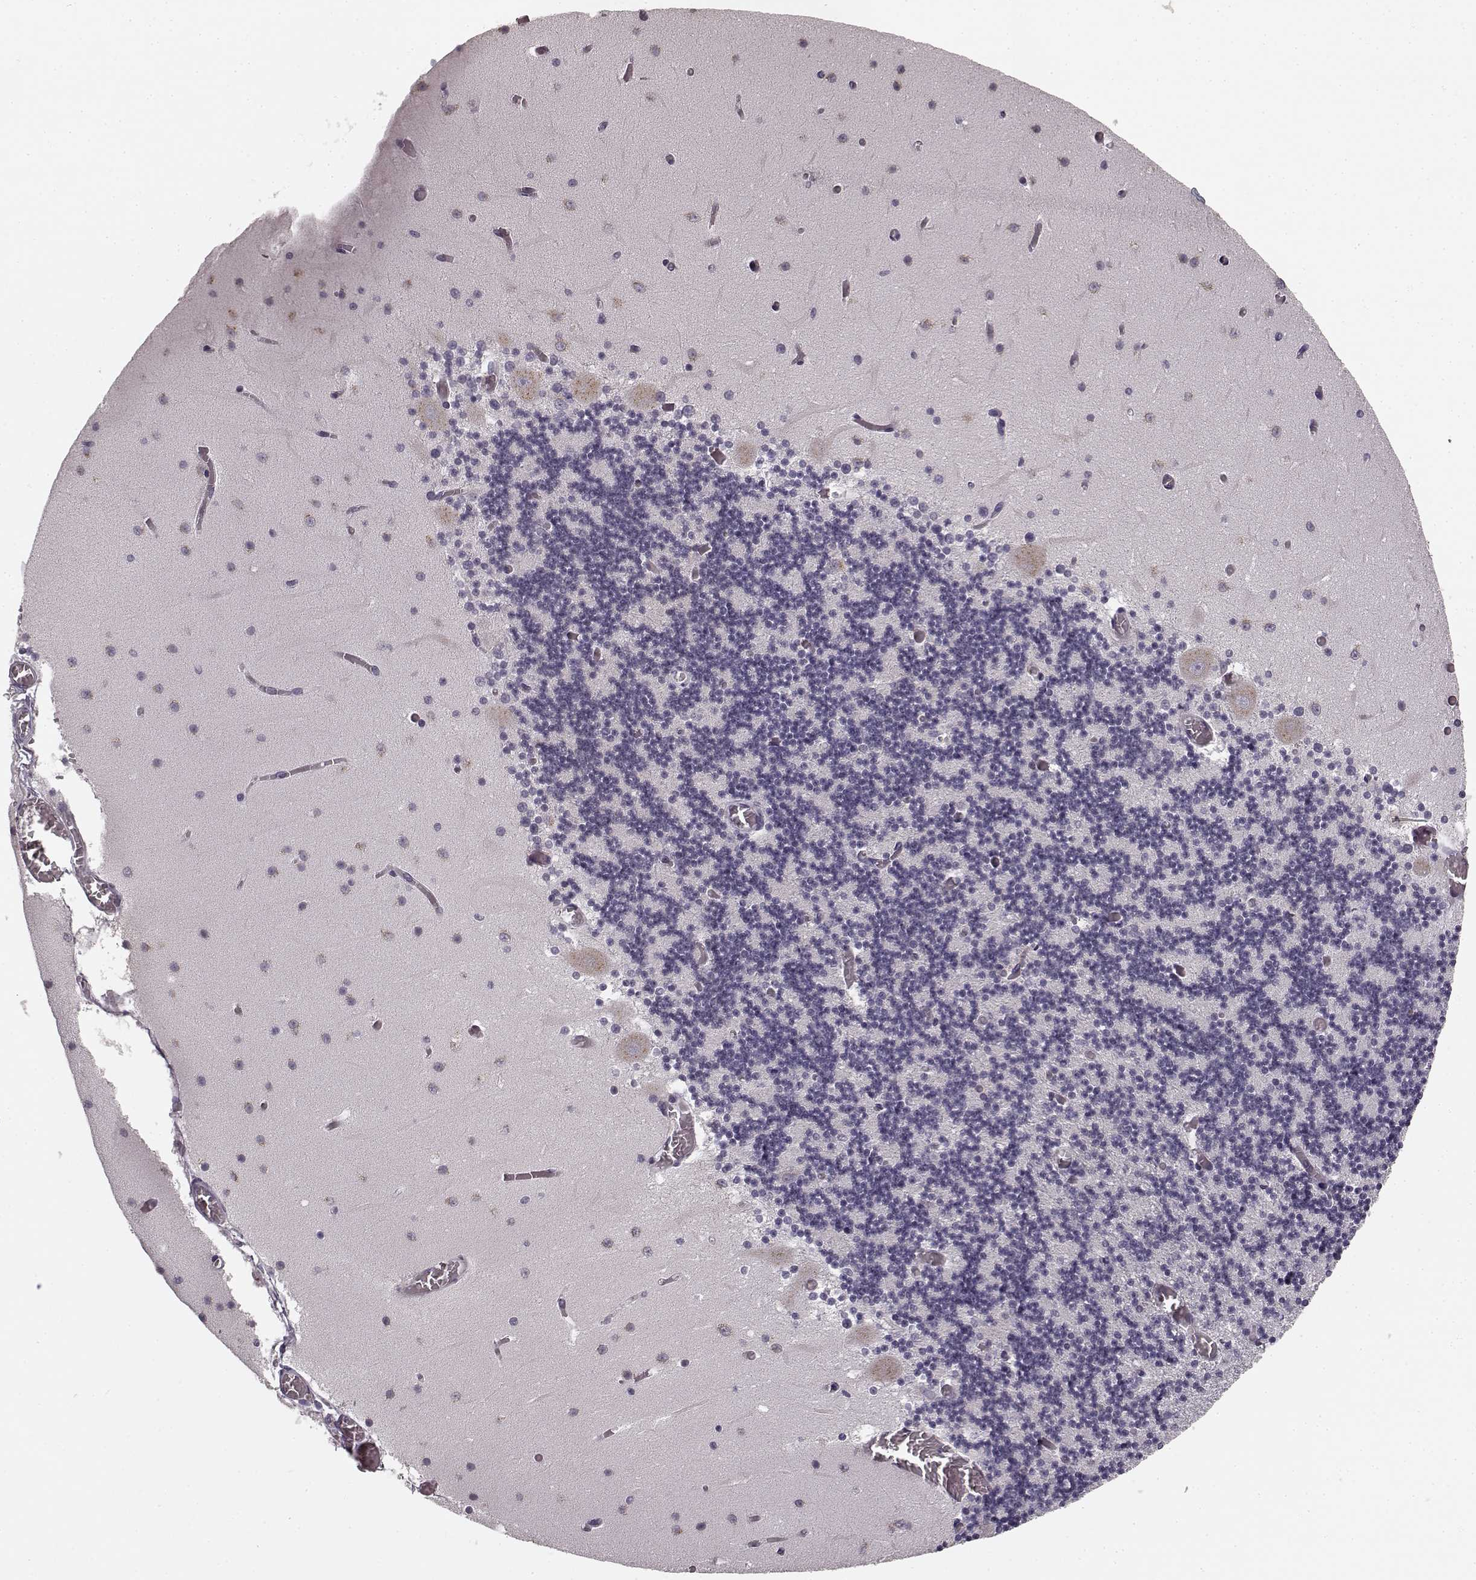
{"staining": {"intensity": "negative", "quantity": "none", "location": "none"}, "tissue": "cerebellum", "cell_type": "Cells in granular layer", "image_type": "normal", "snomed": [{"axis": "morphology", "description": "Normal tissue, NOS"}, {"axis": "topography", "description": "Cerebellum"}], "caption": "This is an immunohistochemistry histopathology image of normal cerebellum. There is no expression in cells in granular layer.", "gene": "FAM234B", "patient": {"sex": "female", "age": 28}}